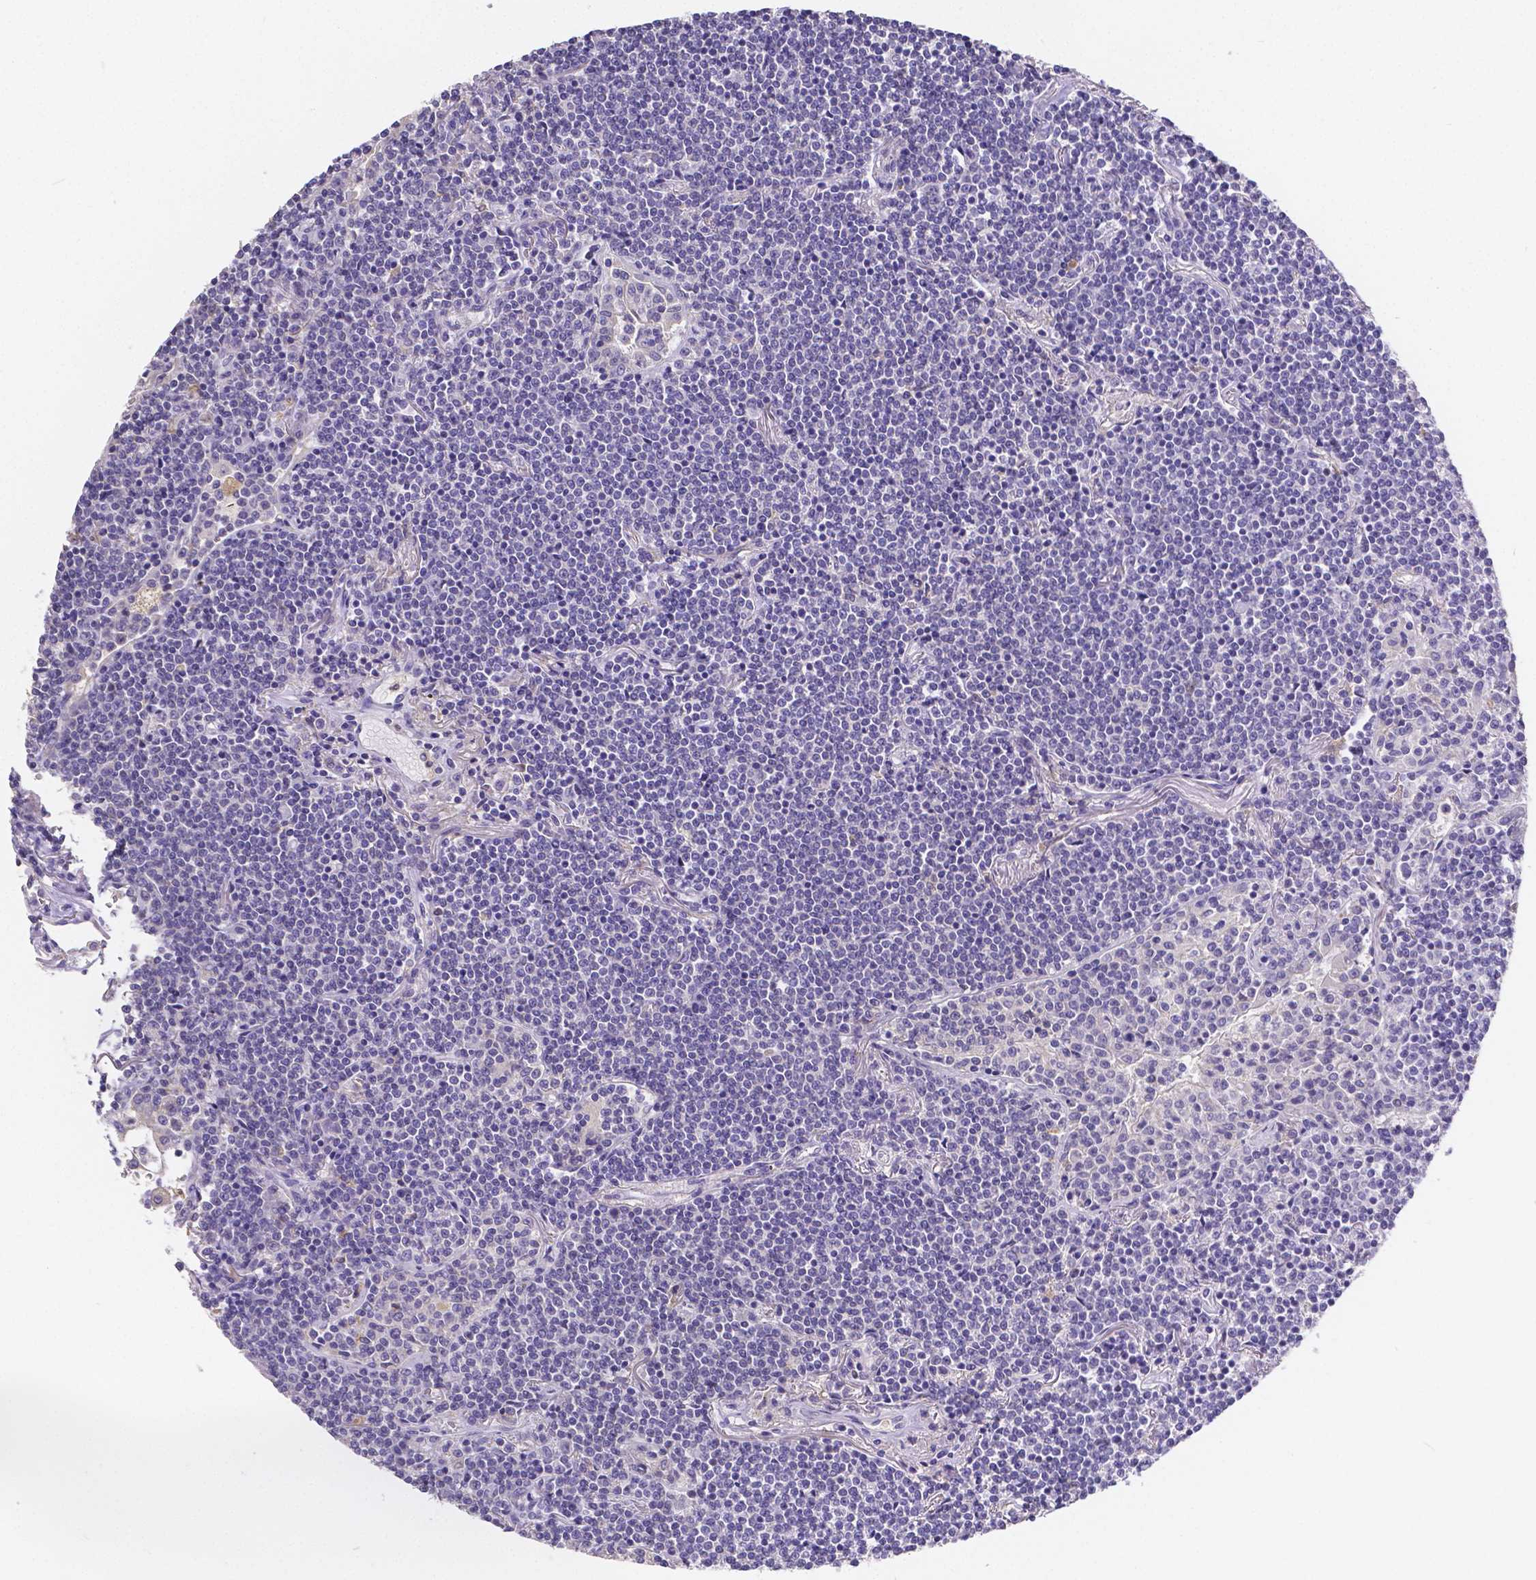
{"staining": {"intensity": "negative", "quantity": "none", "location": "none"}, "tissue": "lymphoma", "cell_type": "Tumor cells", "image_type": "cancer", "snomed": [{"axis": "morphology", "description": "Malignant lymphoma, non-Hodgkin's type, Low grade"}, {"axis": "topography", "description": "Lung"}], "caption": "Lymphoma was stained to show a protein in brown. There is no significant staining in tumor cells.", "gene": "ATP6V1D", "patient": {"sex": "female", "age": 71}}